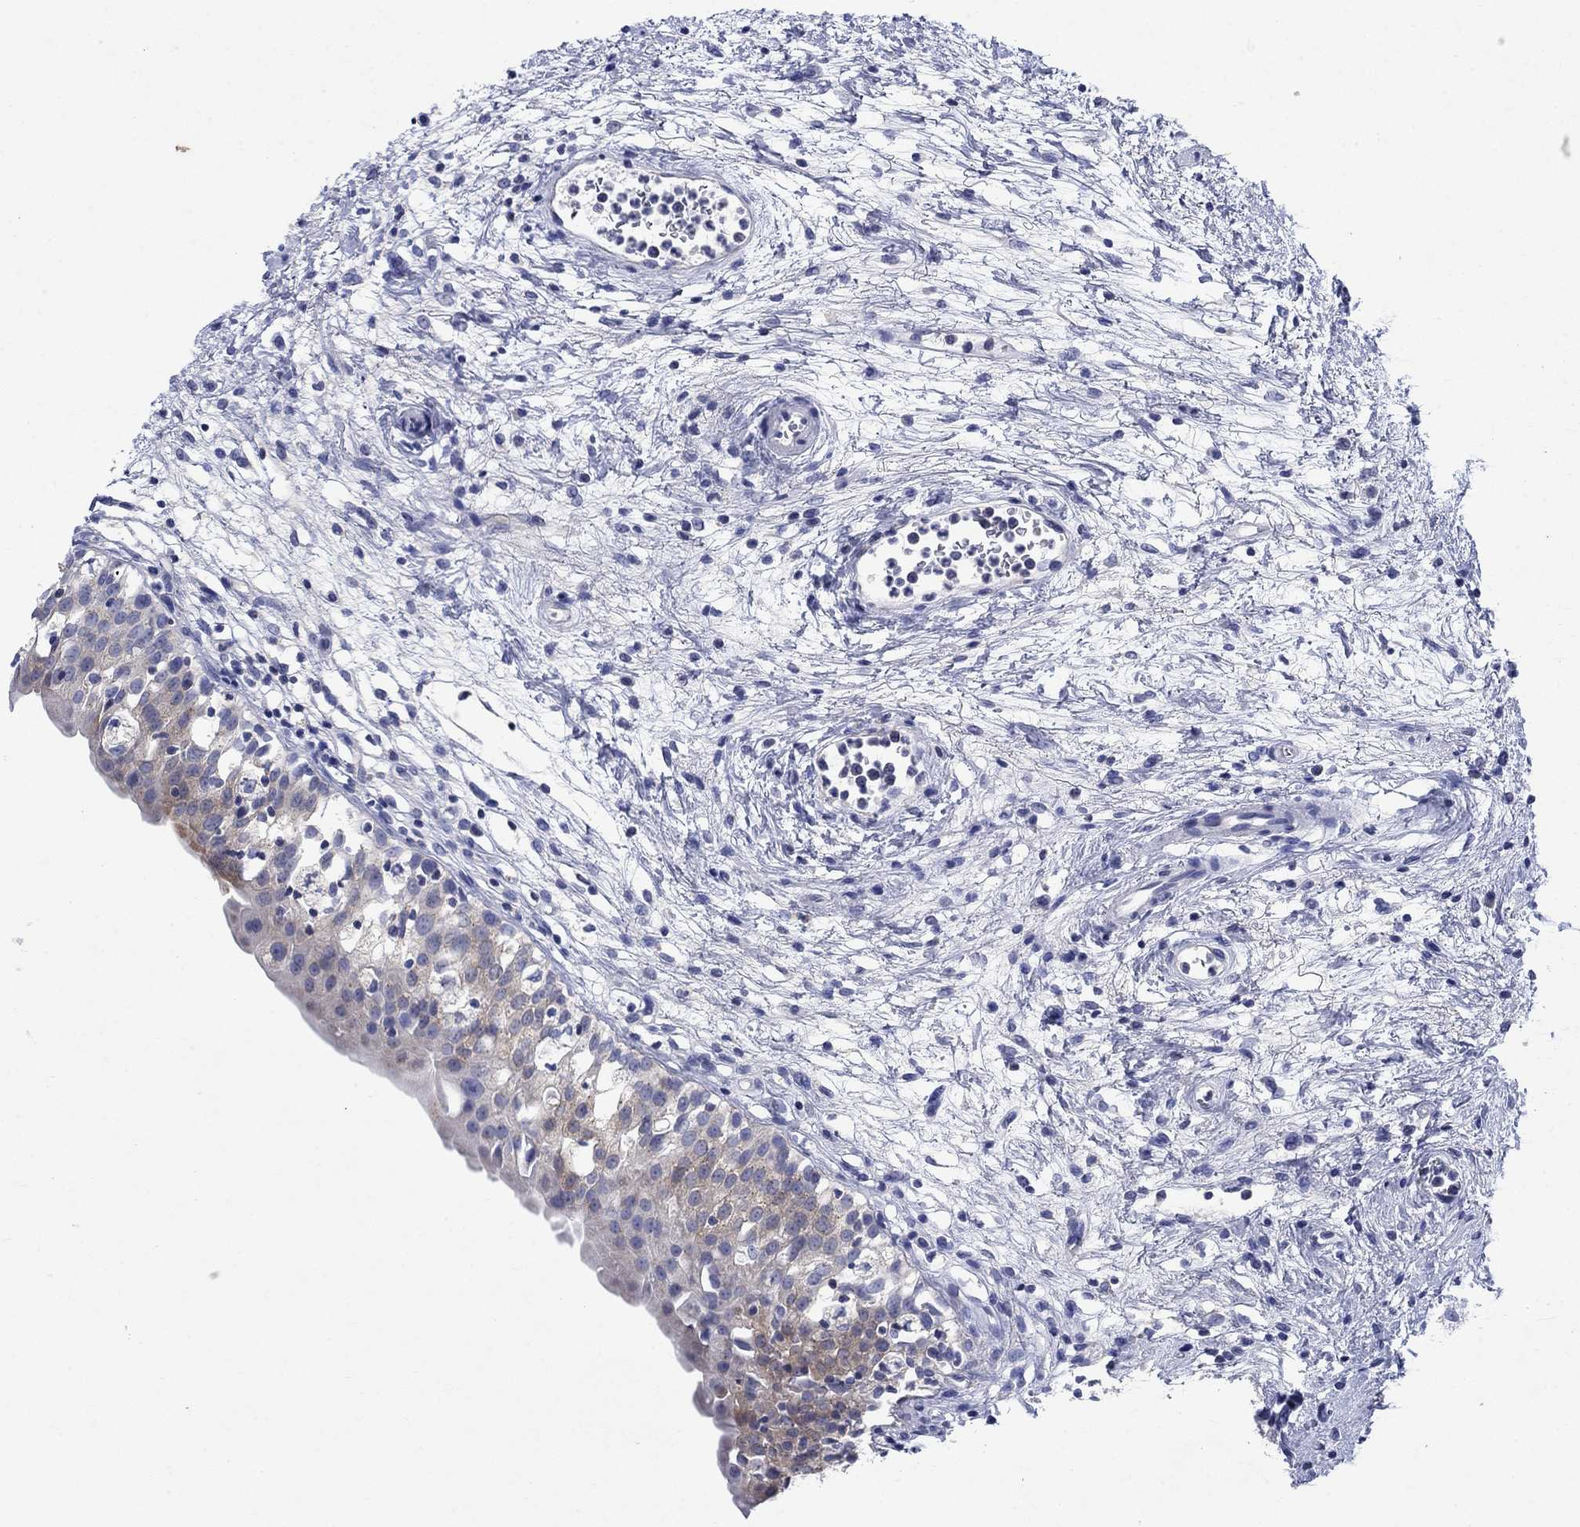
{"staining": {"intensity": "negative", "quantity": "none", "location": "none"}, "tissue": "urinary bladder", "cell_type": "Urothelial cells", "image_type": "normal", "snomed": [{"axis": "morphology", "description": "Normal tissue, NOS"}, {"axis": "topography", "description": "Urinary bladder"}], "caption": "A micrograph of human urinary bladder is negative for staining in urothelial cells.", "gene": "SULT2B1", "patient": {"sex": "male", "age": 76}}